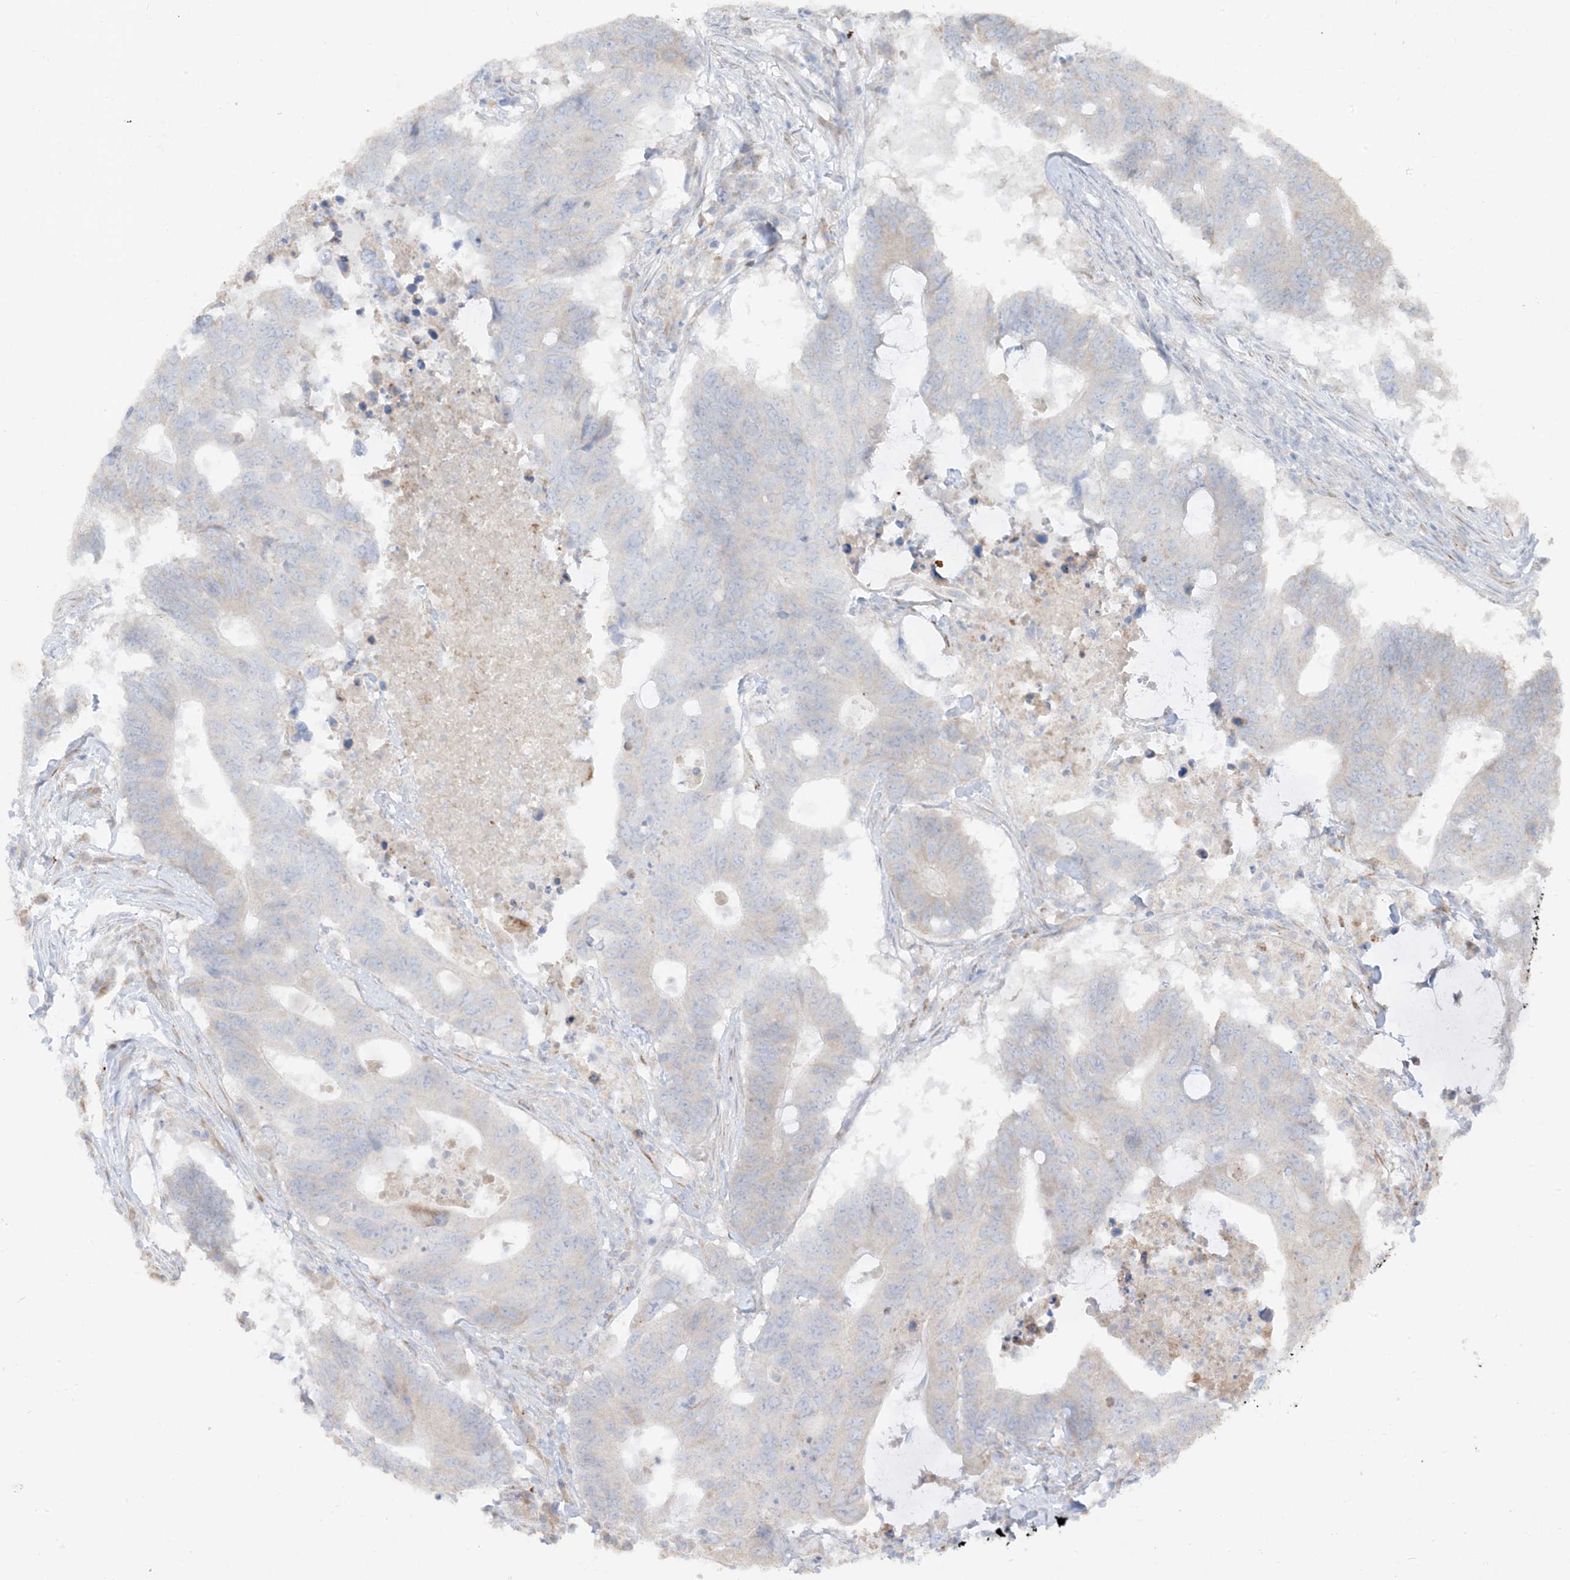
{"staining": {"intensity": "negative", "quantity": "none", "location": "none"}, "tissue": "colorectal cancer", "cell_type": "Tumor cells", "image_type": "cancer", "snomed": [{"axis": "morphology", "description": "Adenocarcinoma, NOS"}, {"axis": "topography", "description": "Colon"}], "caption": "Immunohistochemistry (IHC) image of neoplastic tissue: colorectal cancer stained with DAB (3,3'-diaminobenzidine) reveals no significant protein staining in tumor cells. (DAB (3,3'-diaminobenzidine) IHC with hematoxylin counter stain).", "gene": "LOXL3", "patient": {"sex": "male", "age": 71}}